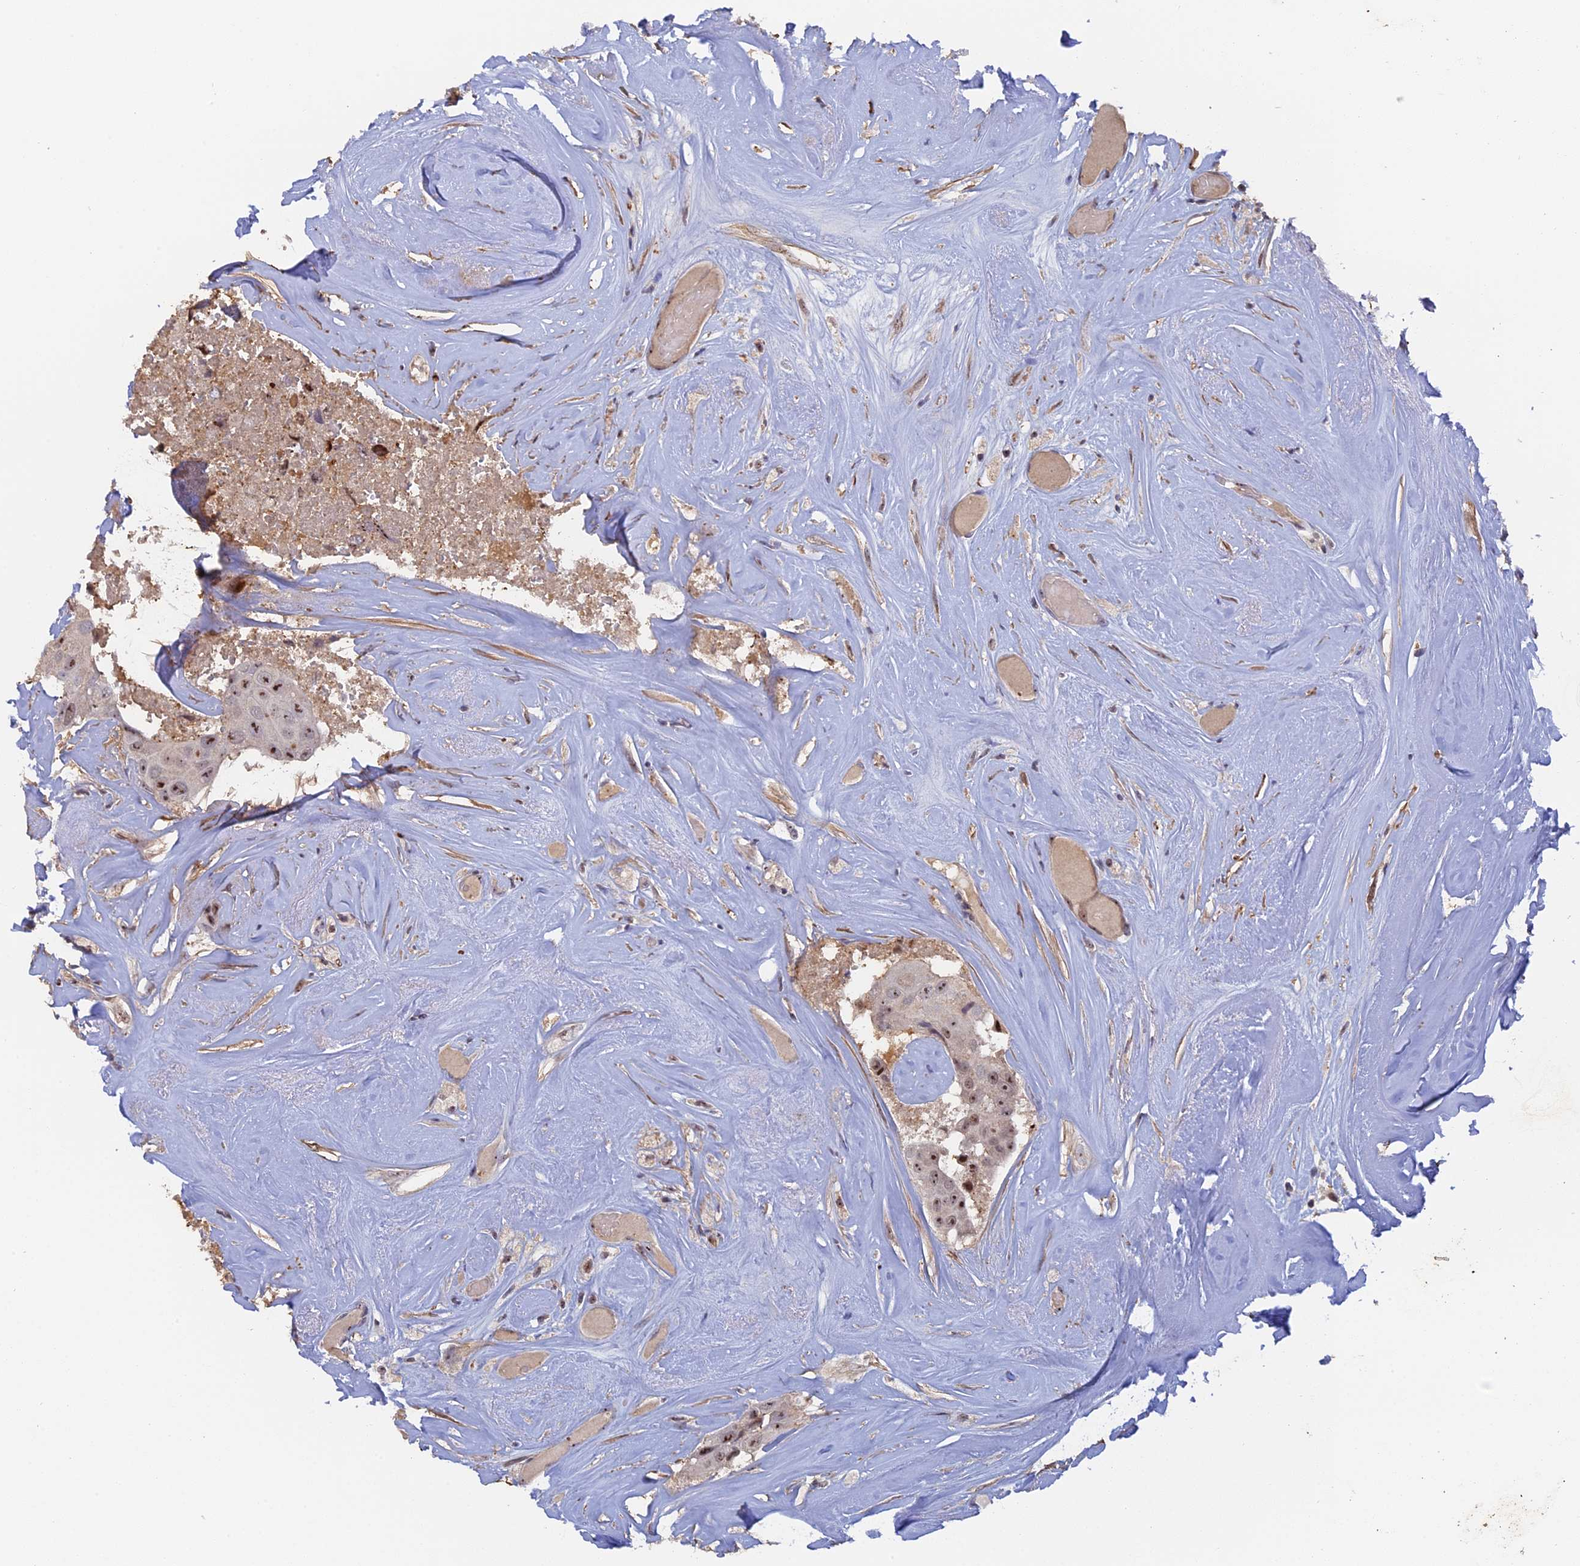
{"staining": {"intensity": "weak", "quantity": ">75%", "location": "nuclear"}, "tissue": "head and neck cancer", "cell_type": "Tumor cells", "image_type": "cancer", "snomed": [{"axis": "morphology", "description": "Adenocarcinoma, NOS"}, {"axis": "morphology", "description": "Adenocarcinoma, metastatic, NOS"}, {"axis": "topography", "description": "Head-Neck"}], "caption": "Protein expression by IHC exhibits weak nuclear staining in about >75% of tumor cells in adenocarcinoma (head and neck).", "gene": "FAM98C", "patient": {"sex": "male", "age": 75}}